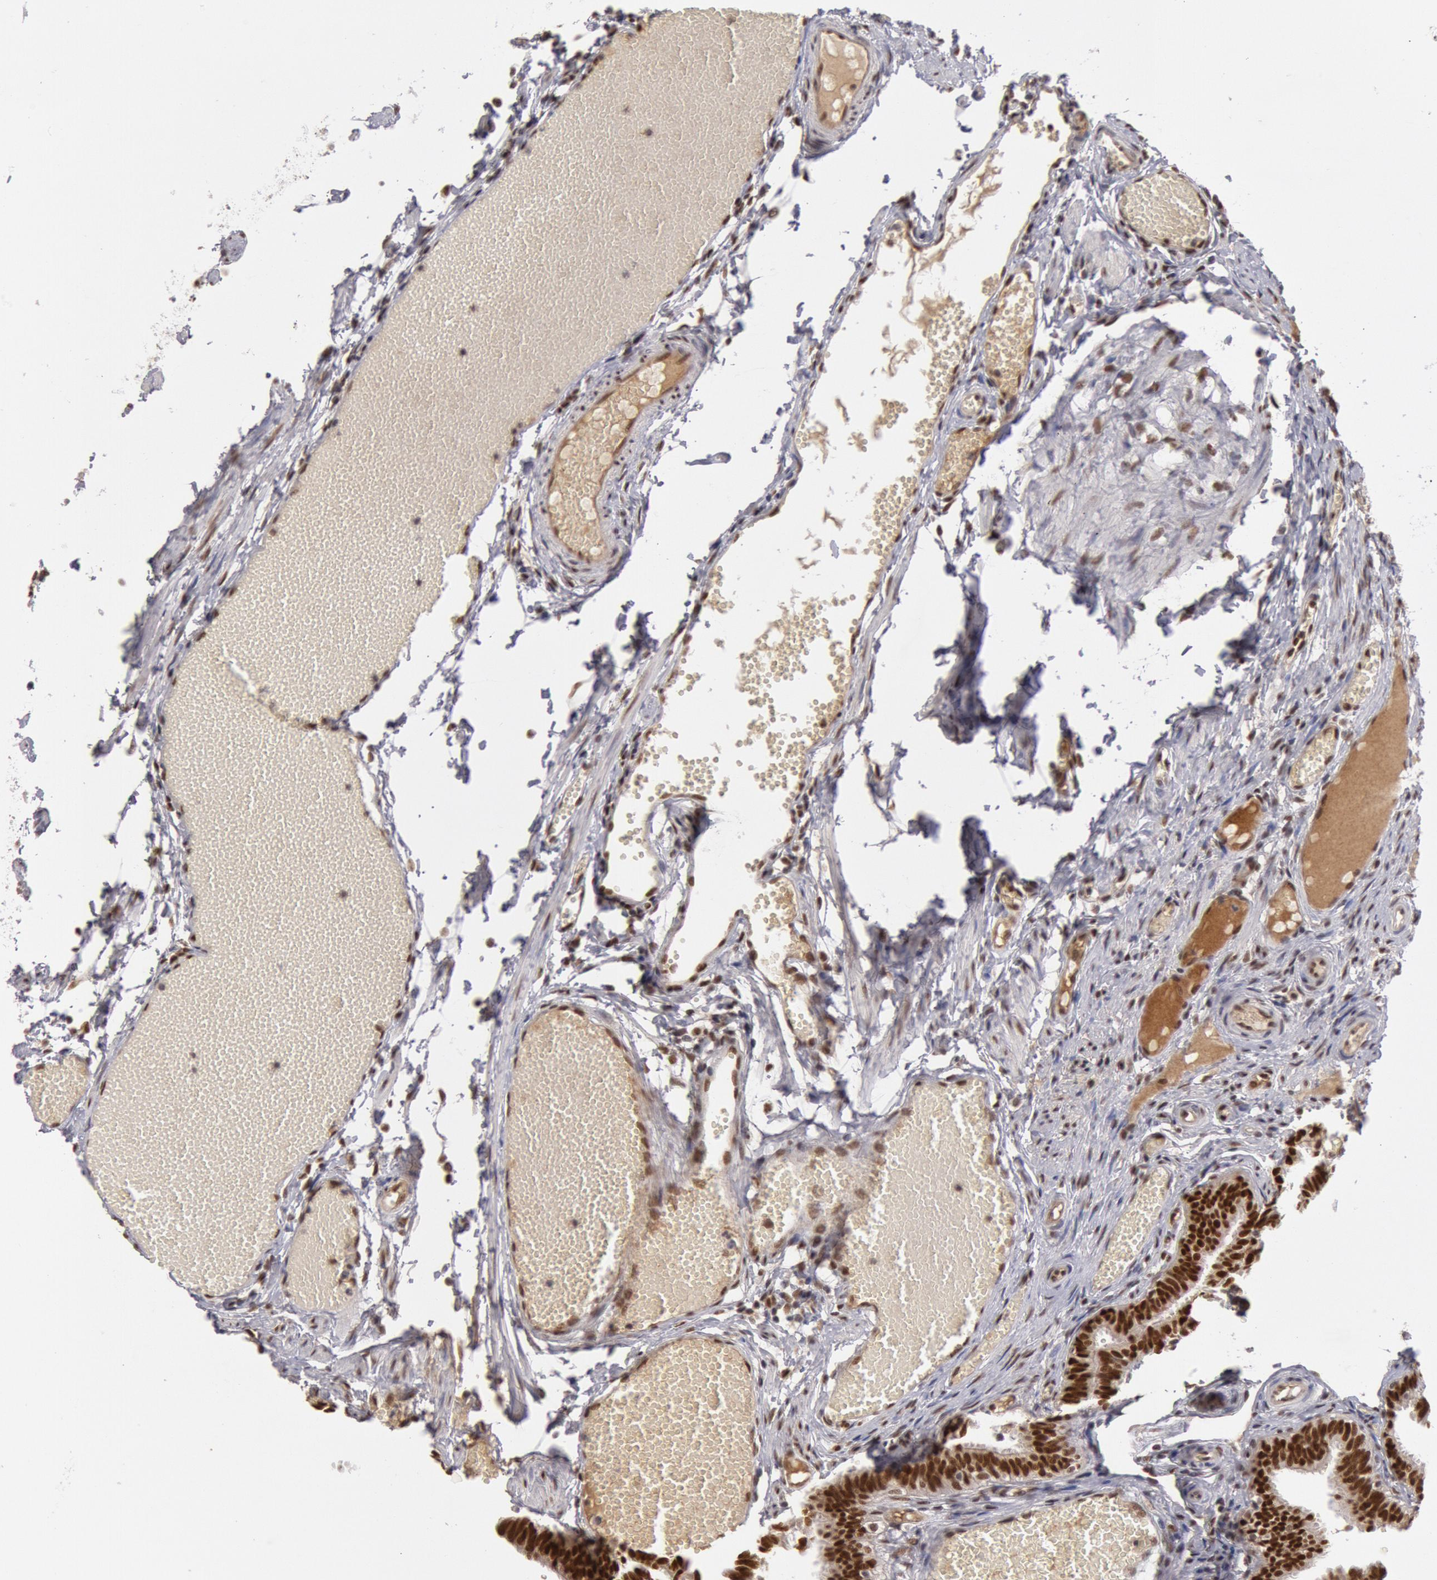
{"staining": {"intensity": "moderate", "quantity": ">75%", "location": "nuclear"}, "tissue": "fallopian tube", "cell_type": "Glandular cells", "image_type": "normal", "snomed": [{"axis": "morphology", "description": "Normal tissue, NOS"}, {"axis": "topography", "description": "Fallopian tube"}], "caption": "Glandular cells demonstrate medium levels of moderate nuclear staining in about >75% of cells in benign human fallopian tube. The staining was performed using DAB, with brown indicating positive protein expression. Nuclei are stained blue with hematoxylin.", "gene": "PPP4R3B", "patient": {"sex": "female", "age": 29}}